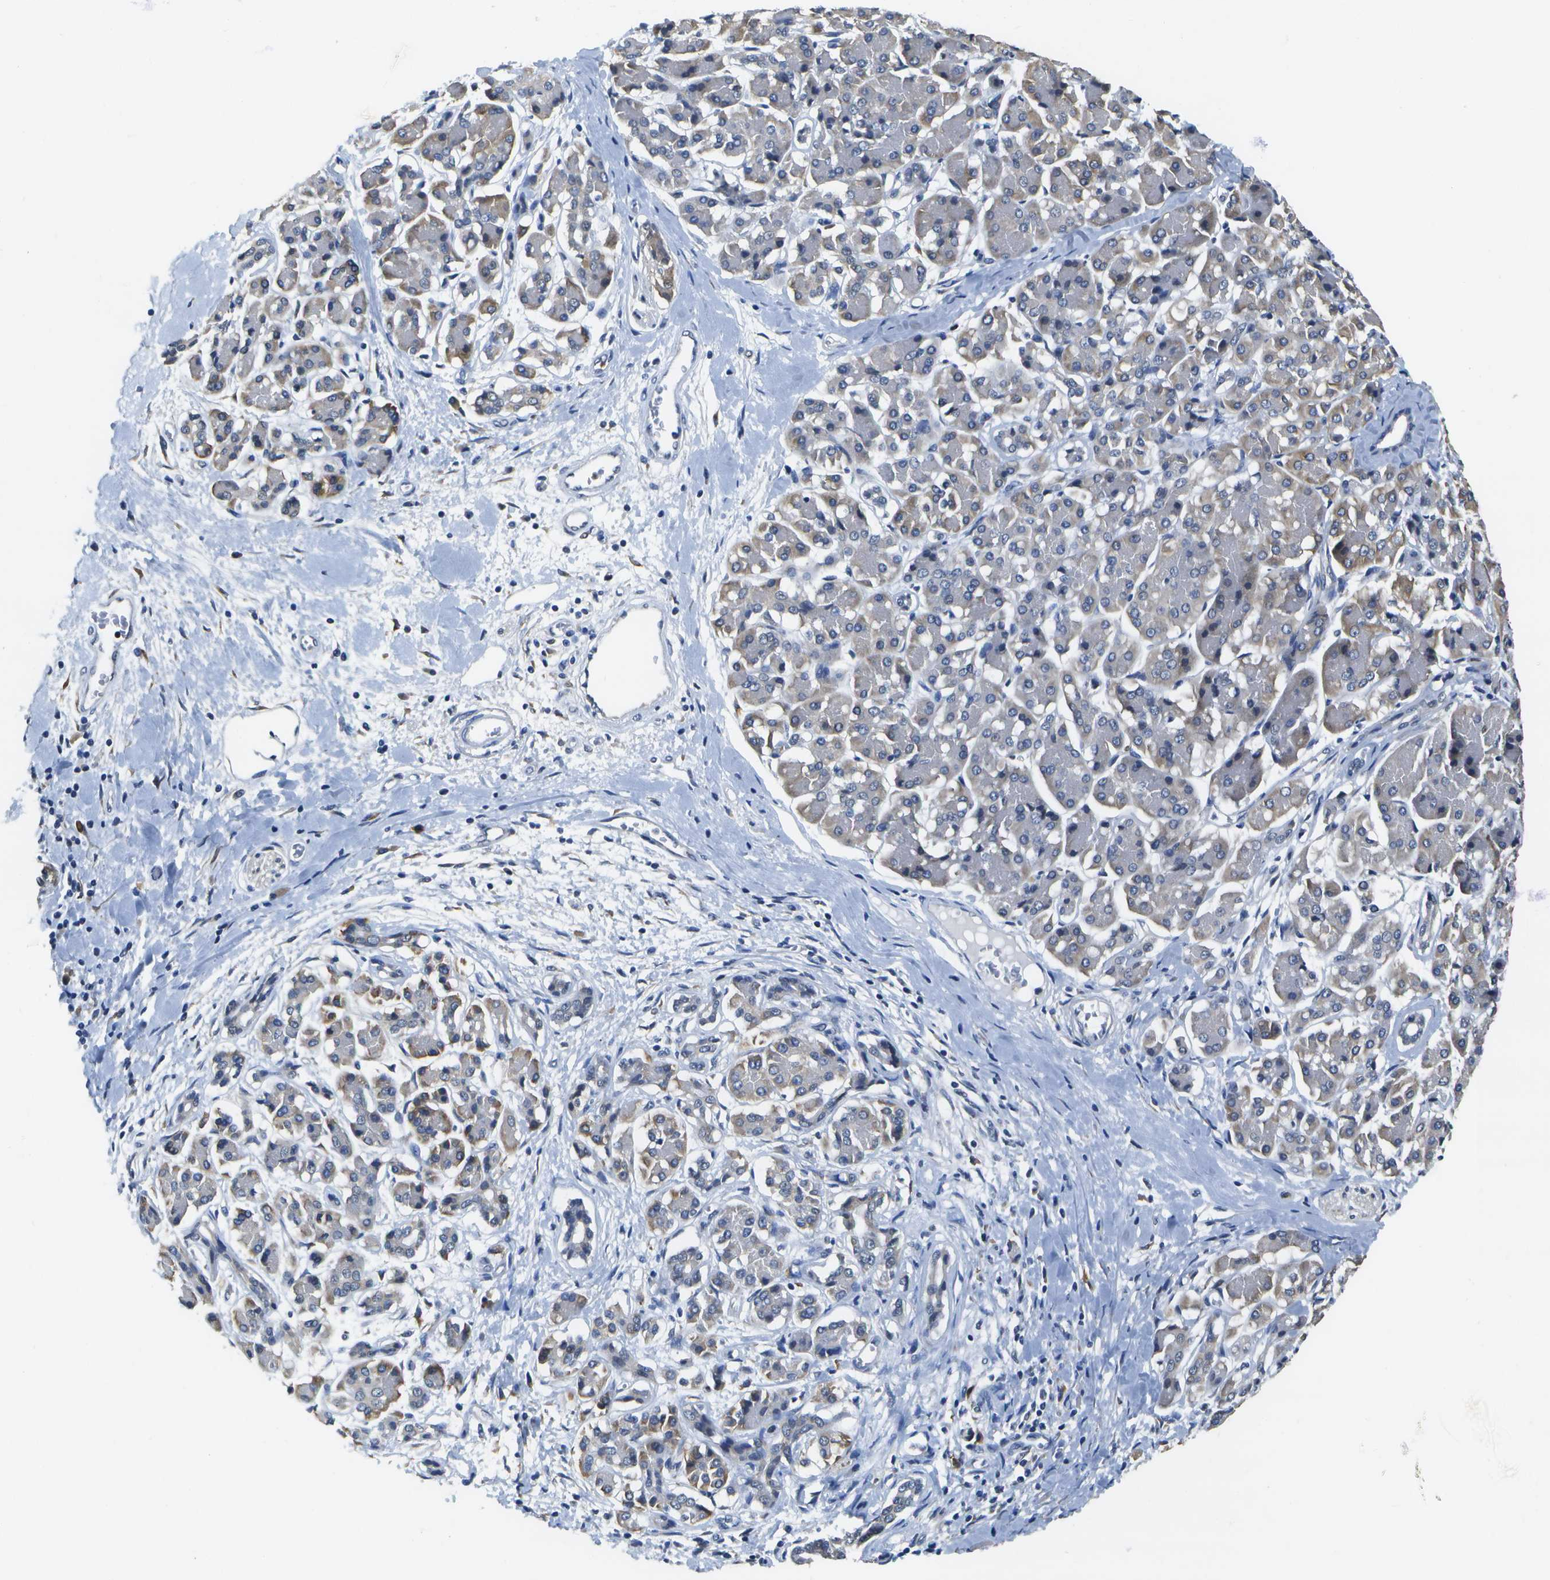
{"staining": {"intensity": "moderate", "quantity": "<25%", "location": "cytoplasmic/membranous"}, "tissue": "pancreatic cancer", "cell_type": "Tumor cells", "image_type": "cancer", "snomed": [{"axis": "morphology", "description": "Adenocarcinoma, NOS"}, {"axis": "topography", "description": "Pancreas"}], "caption": "Pancreatic adenocarcinoma was stained to show a protein in brown. There is low levels of moderate cytoplasmic/membranous expression in approximately <25% of tumor cells. The staining is performed using DAB brown chromogen to label protein expression. The nuclei are counter-stained blue using hematoxylin.", "gene": "DSE", "patient": {"sex": "male", "age": 55}}